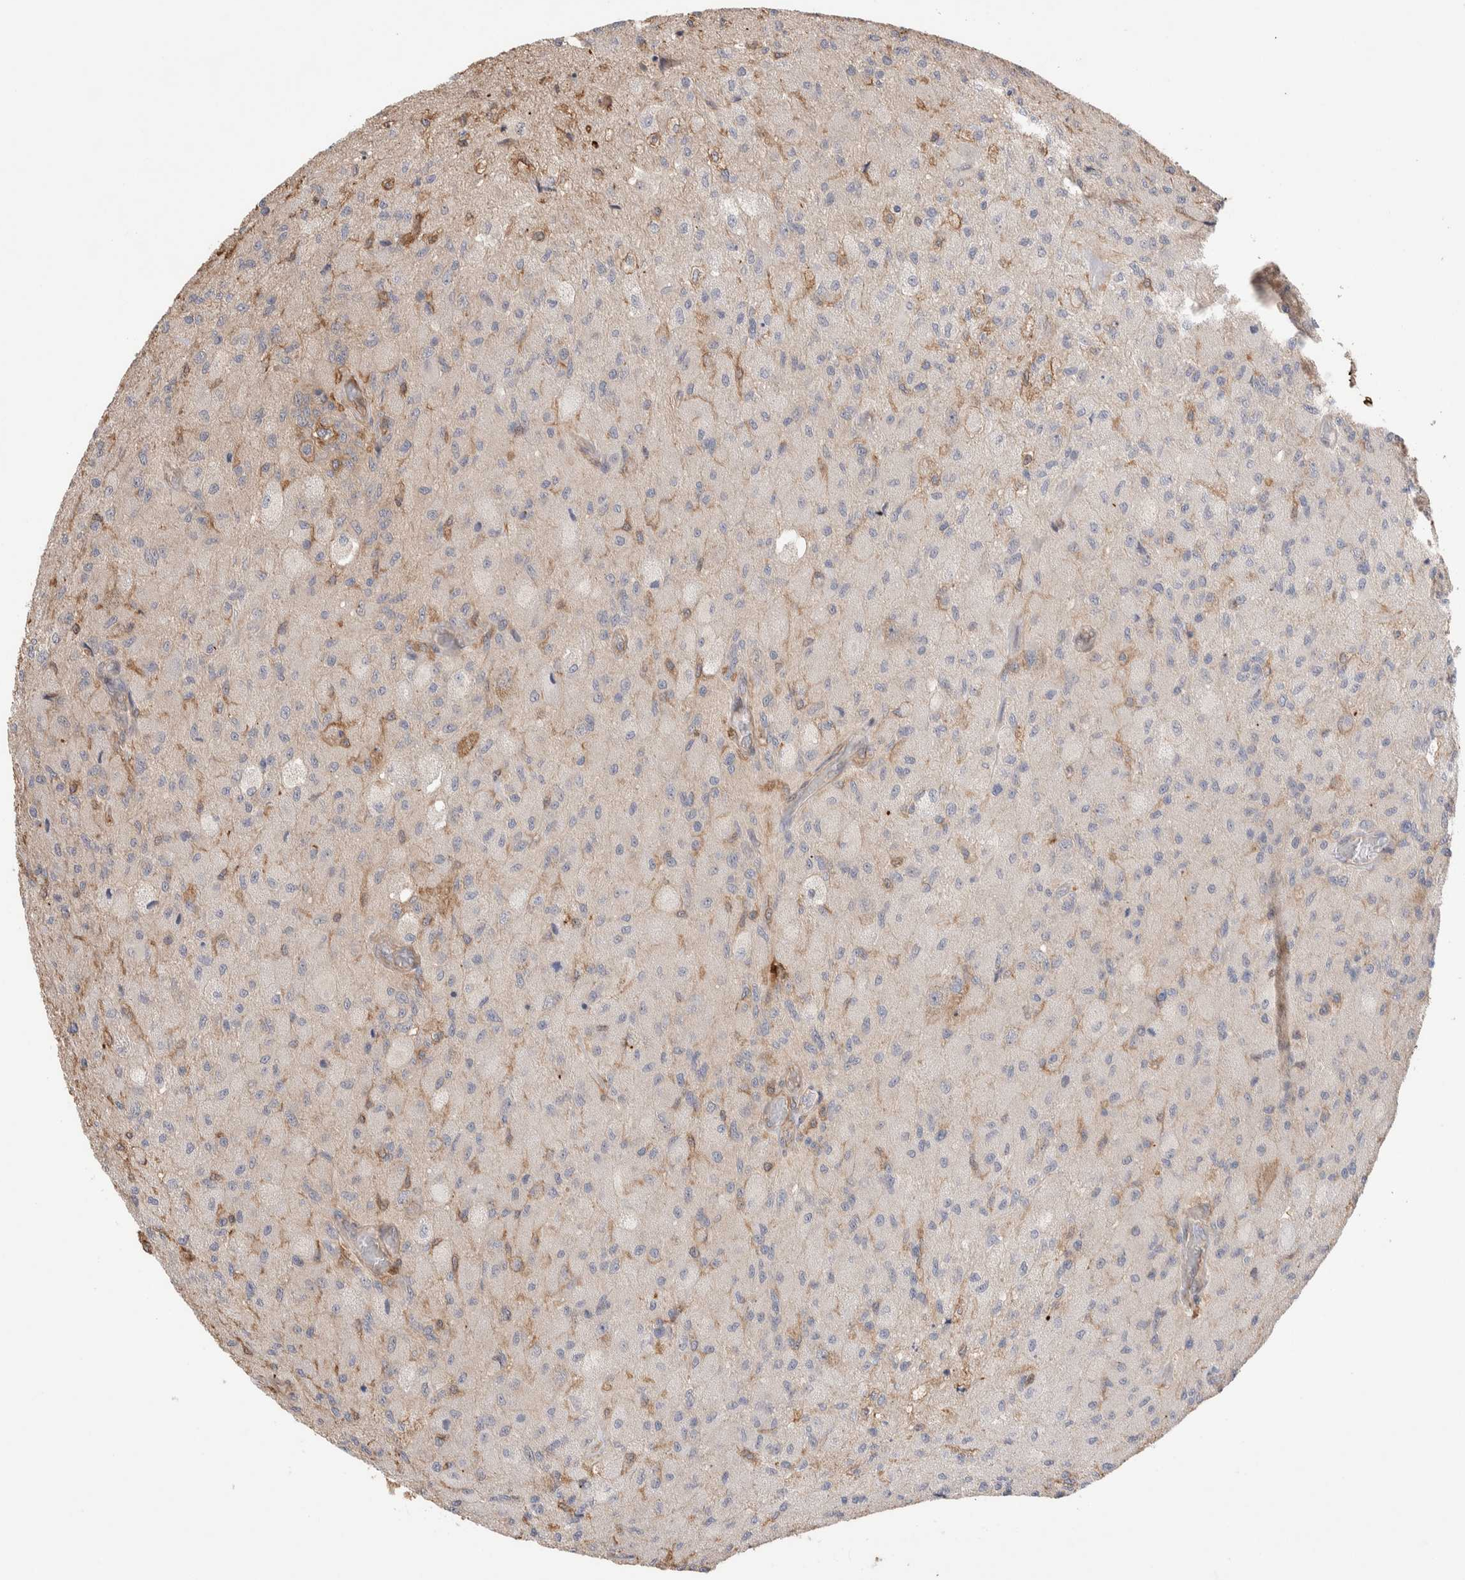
{"staining": {"intensity": "negative", "quantity": "none", "location": "none"}, "tissue": "glioma", "cell_type": "Tumor cells", "image_type": "cancer", "snomed": [{"axis": "morphology", "description": "Normal tissue, NOS"}, {"axis": "morphology", "description": "Glioma, malignant, High grade"}, {"axis": "topography", "description": "Cerebral cortex"}], "caption": "An immunohistochemistry (IHC) image of malignant glioma (high-grade) is shown. There is no staining in tumor cells of malignant glioma (high-grade). Nuclei are stained in blue.", "gene": "ZNF704", "patient": {"sex": "male", "age": 77}}